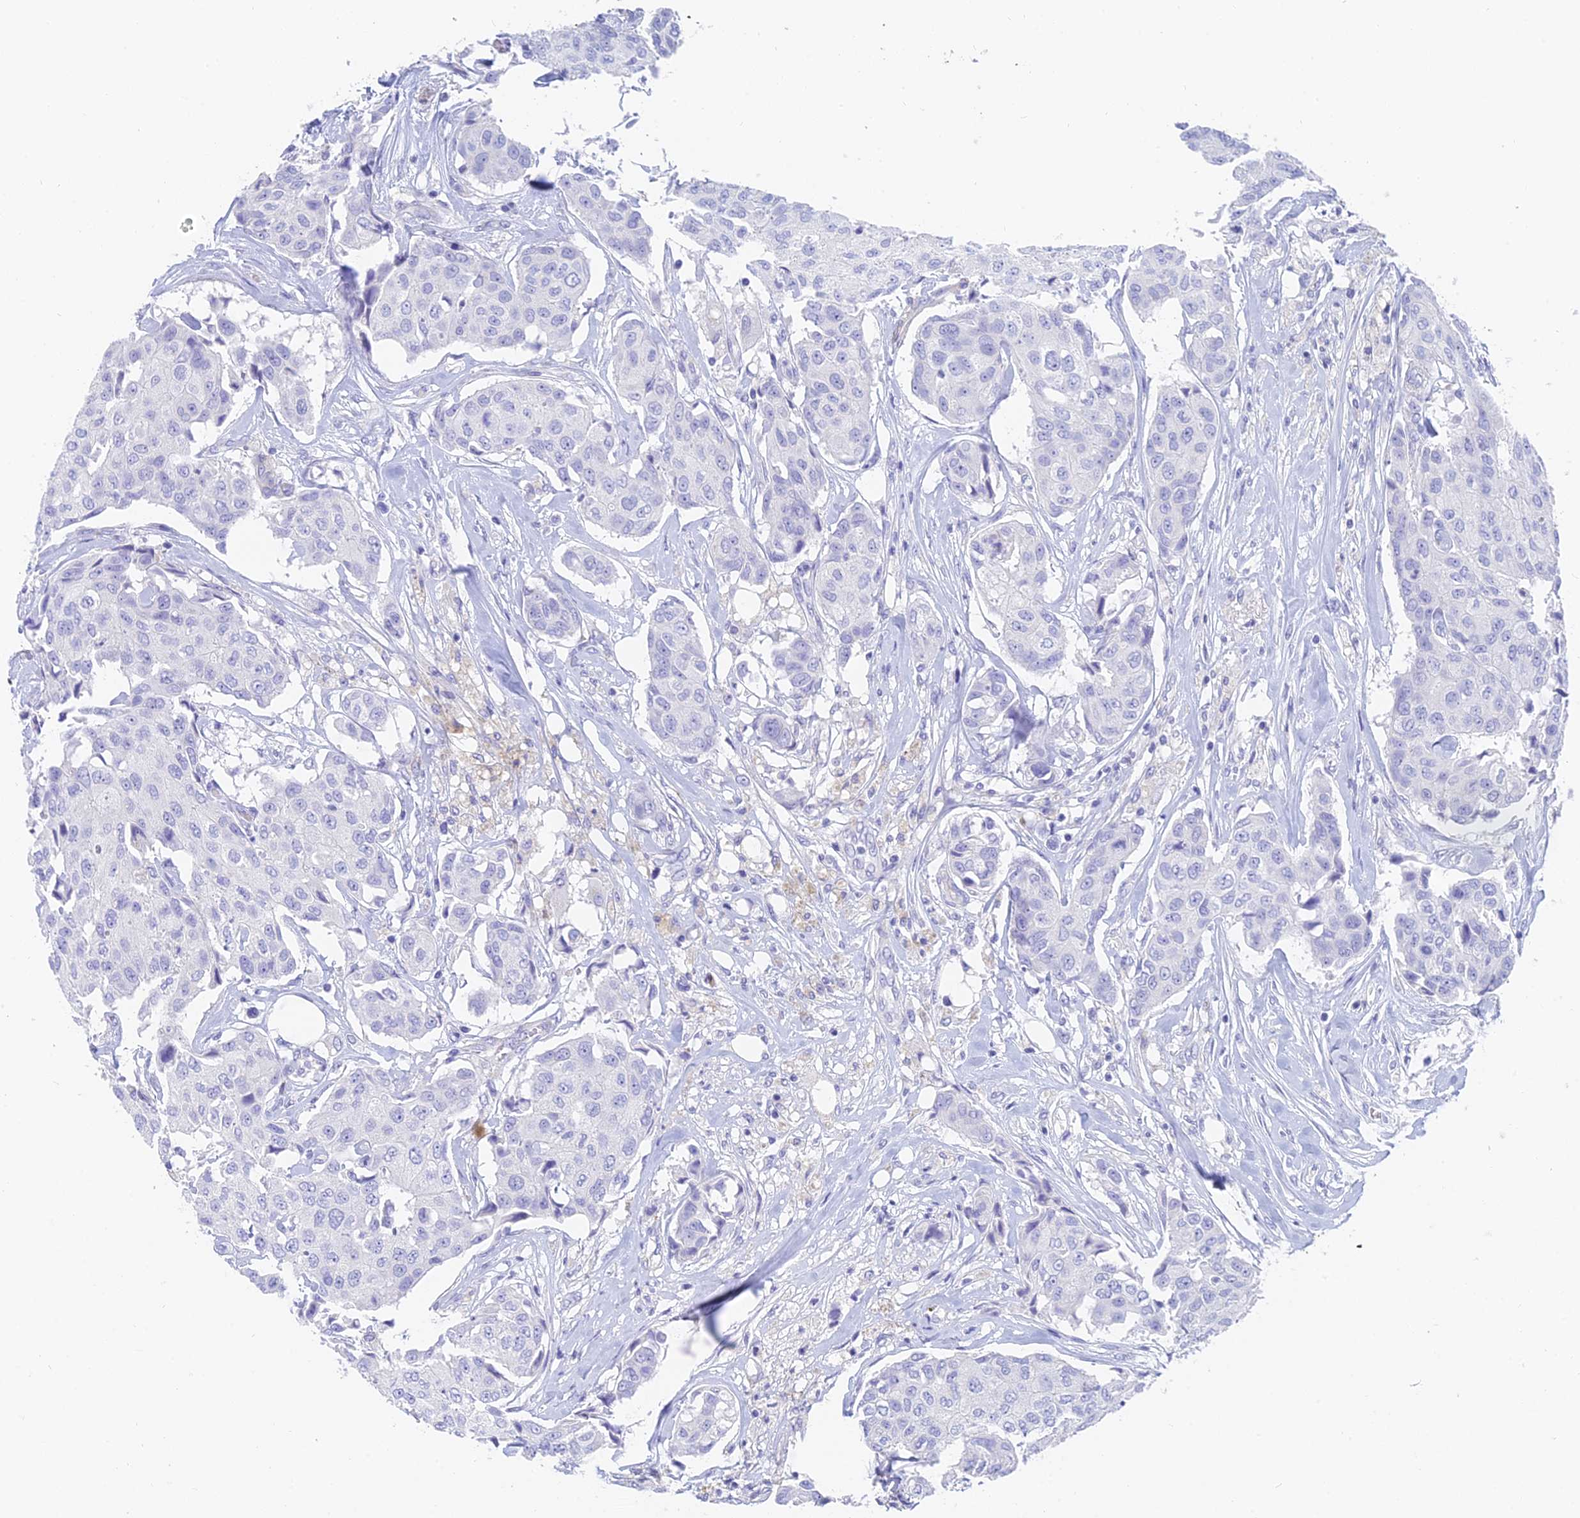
{"staining": {"intensity": "negative", "quantity": "none", "location": "none"}, "tissue": "breast cancer", "cell_type": "Tumor cells", "image_type": "cancer", "snomed": [{"axis": "morphology", "description": "Duct carcinoma"}, {"axis": "topography", "description": "Breast"}], "caption": "Human breast invasive ductal carcinoma stained for a protein using immunohistochemistry reveals no staining in tumor cells.", "gene": "SLC36A2", "patient": {"sex": "female", "age": 80}}